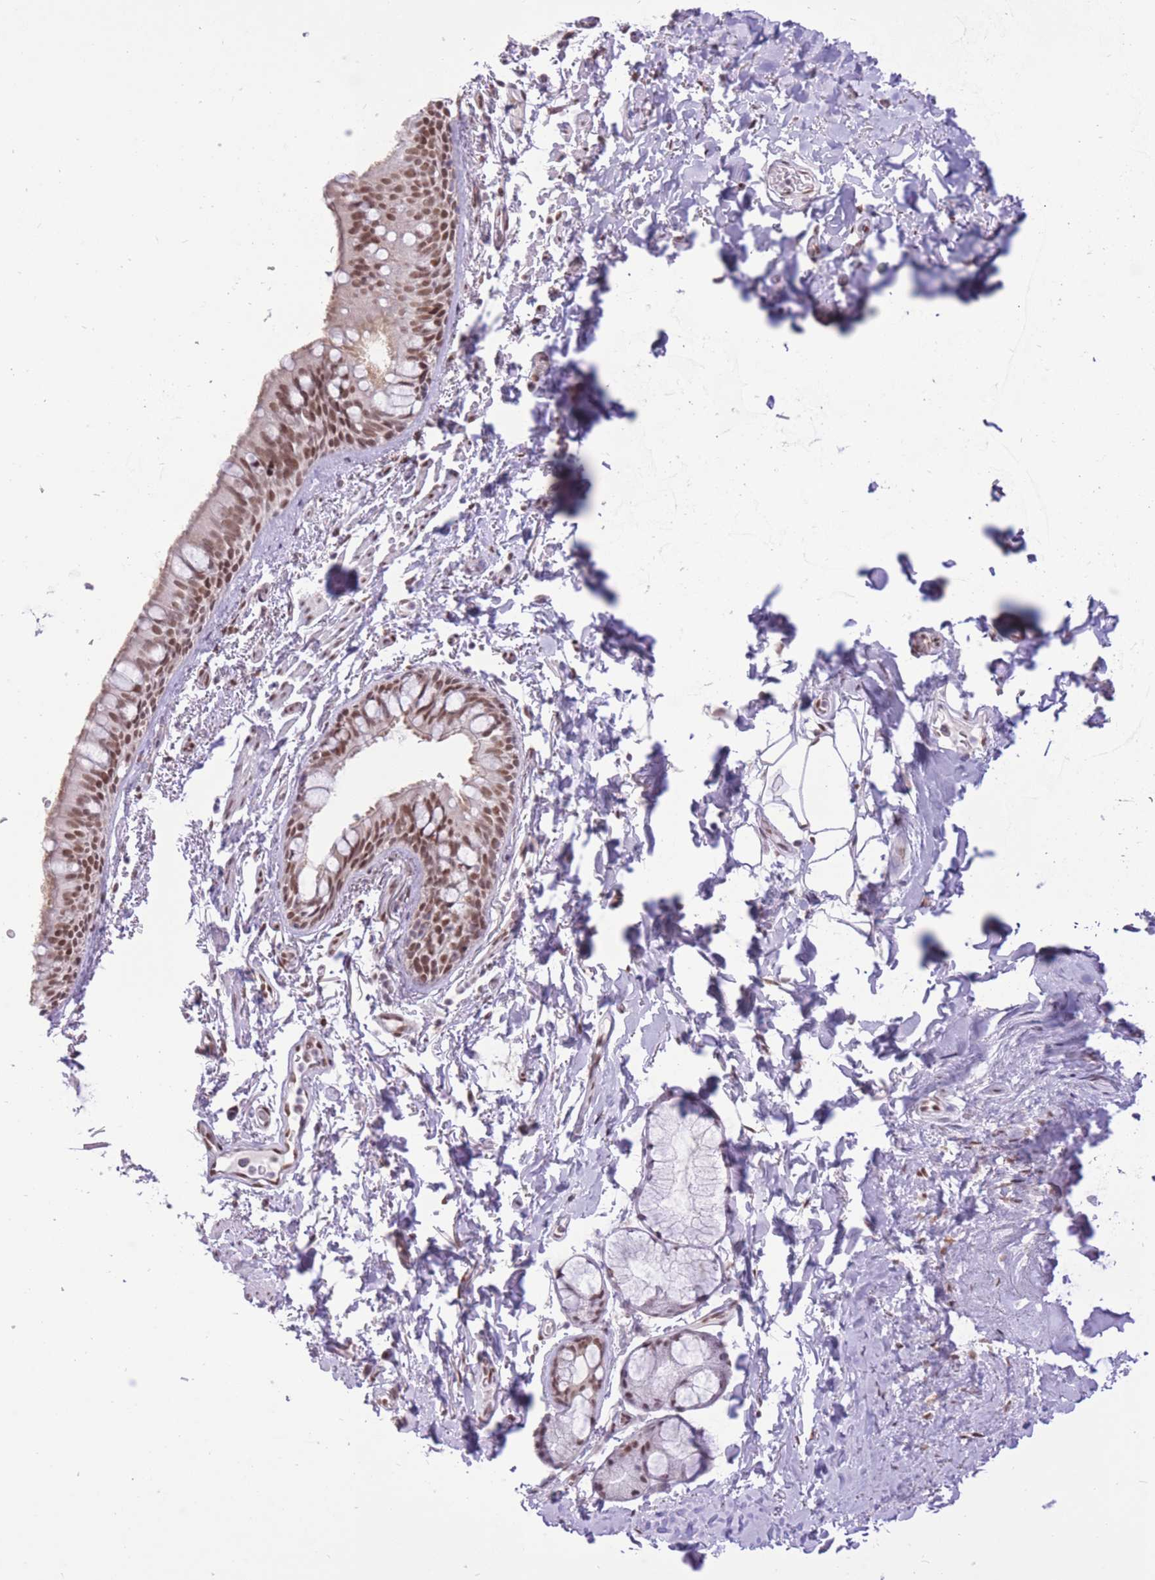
{"staining": {"intensity": "moderate", "quantity": ">75%", "location": "nuclear"}, "tissue": "bronchus", "cell_type": "Respiratory epithelial cells", "image_type": "normal", "snomed": [{"axis": "morphology", "description": "Normal tissue, NOS"}, {"axis": "topography", "description": "Bronchus"}], "caption": "Immunohistochemistry (IHC) photomicrograph of normal bronchus stained for a protein (brown), which displays medium levels of moderate nuclear expression in about >75% of respiratory epithelial cells.", "gene": "ZBED5", "patient": {"sex": "male", "age": 70}}